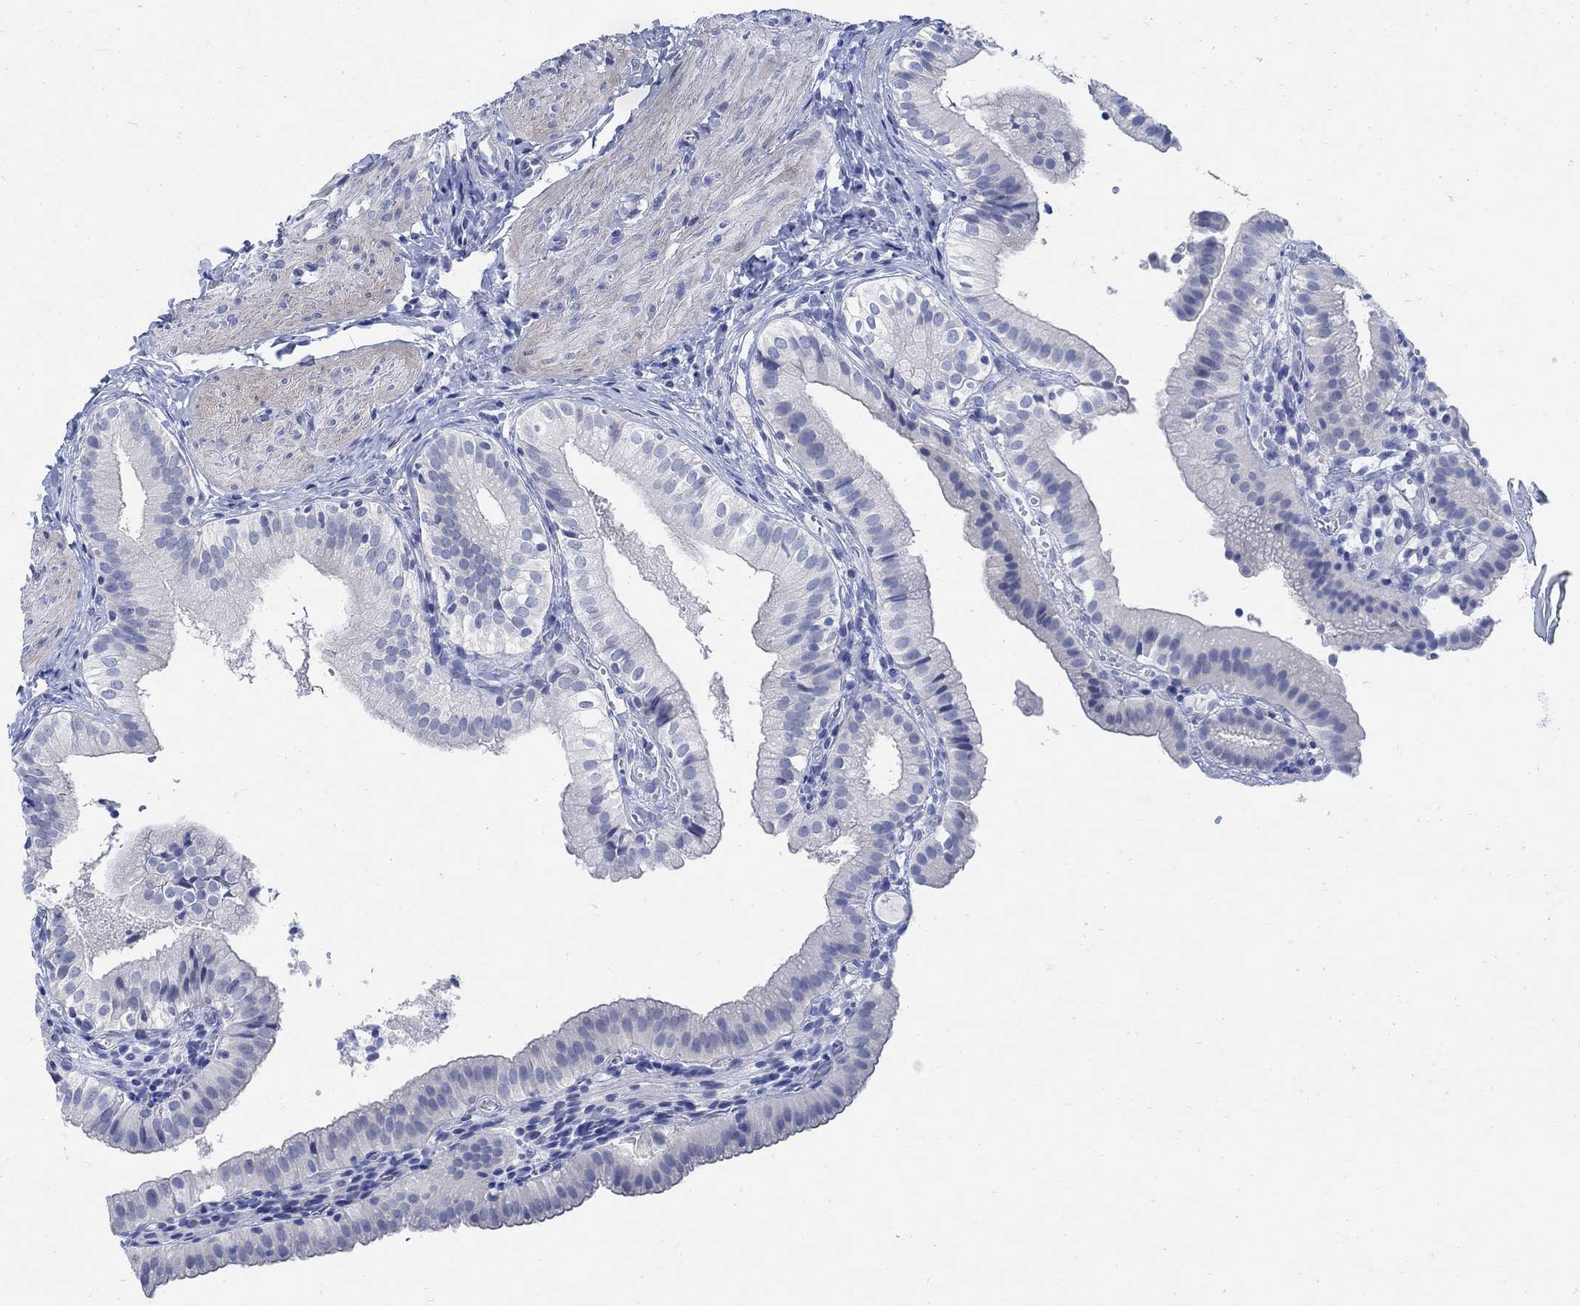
{"staining": {"intensity": "negative", "quantity": "none", "location": "none"}, "tissue": "gallbladder", "cell_type": "Glandular cells", "image_type": "normal", "snomed": [{"axis": "morphology", "description": "Normal tissue, NOS"}, {"axis": "topography", "description": "Gallbladder"}], "caption": "Gallbladder stained for a protein using immunohistochemistry (IHC) demonstrates no staining glandular cells.", "gene": "CAMK2N1", "patient": {"sex": "female", "age": 47}}